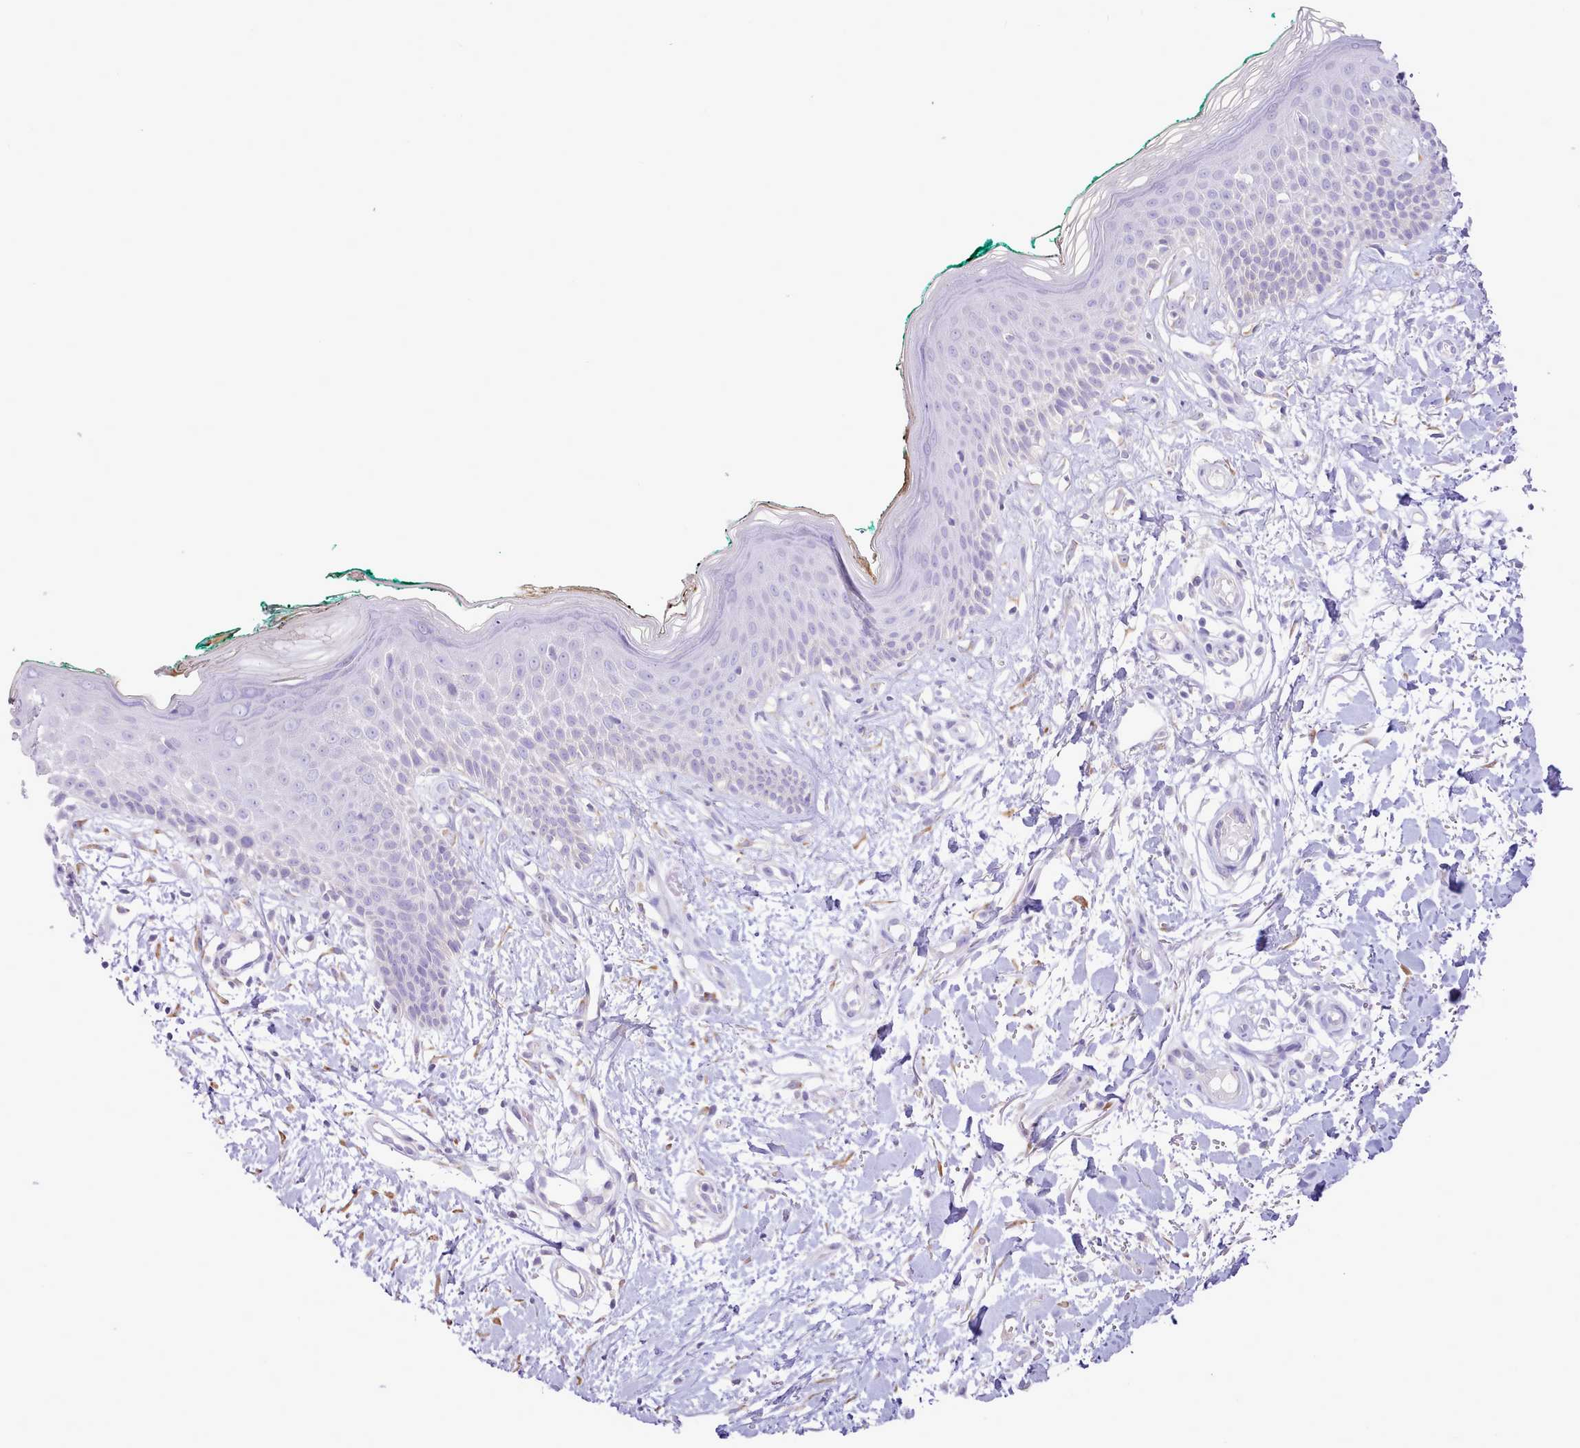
{"staining": {"intensity": "negative", "quantity": "none", "location": "none"}, "tissue": "skin", "cell_type": "Fibroblasts", "image_type": "normal", "snomed": [{"axis": "morphology", "description": "Normal tissue, NOS"}, {"axis": "morphology", "description": "Malignant melanoma, NOS"}, {"axis": "topography", "description": "Skin"}], "caption": "Immunohistochemistry (IHC) of normal skin exhibits no positivity in fibroblasts. (Stains: DAB IHC with hematoxylin counter stain, Microscopy: brightfield microscopy at high magnification).", "gene": "CCL1", "patient": {"sex": "male", "age": 62}}